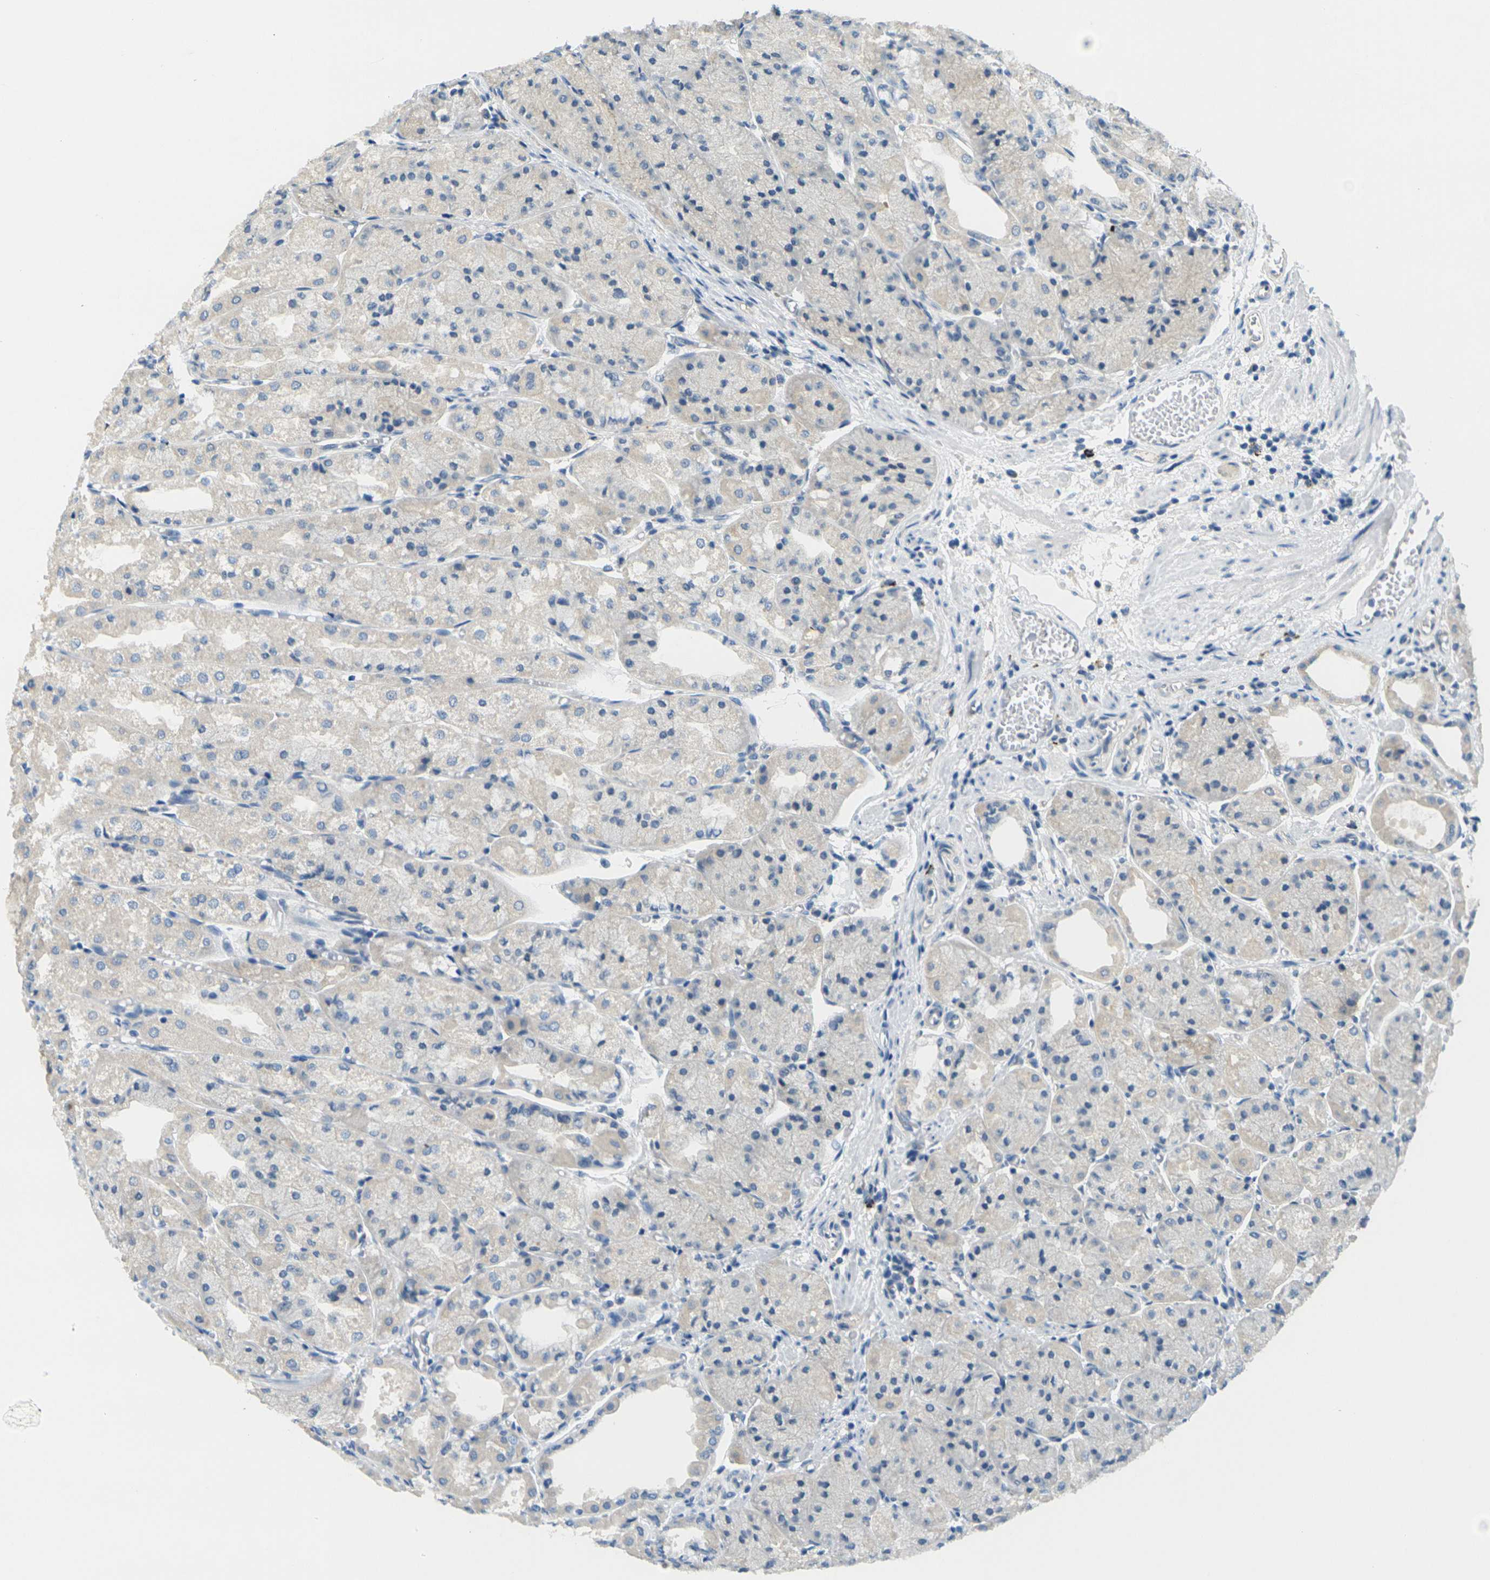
{"staining": {"intensity": "weak", "quantity": "<25%", "location": "cytoplasmic/membranous"}, "tissue": "stomach", "cell_type": "Glandular cells", "image_type": "normal", "snomed": [{"axis": "morphology", "description": "Normal tissue, NOS"}, {"axis": "topography", "description": "Stomach, upper"}], "caption": "The micrograph exhibits no significant positivity in glandular cells of stomach. (Stains: DAB (3,3'-diaminobenzidine) immunohistochemistry (IHC) with hematoxylin counter stain, Microscopy: brightfield microscopy at high magnification).", "gene": "CYP2C8", "patient": {"sex": "male", "age": 72}}